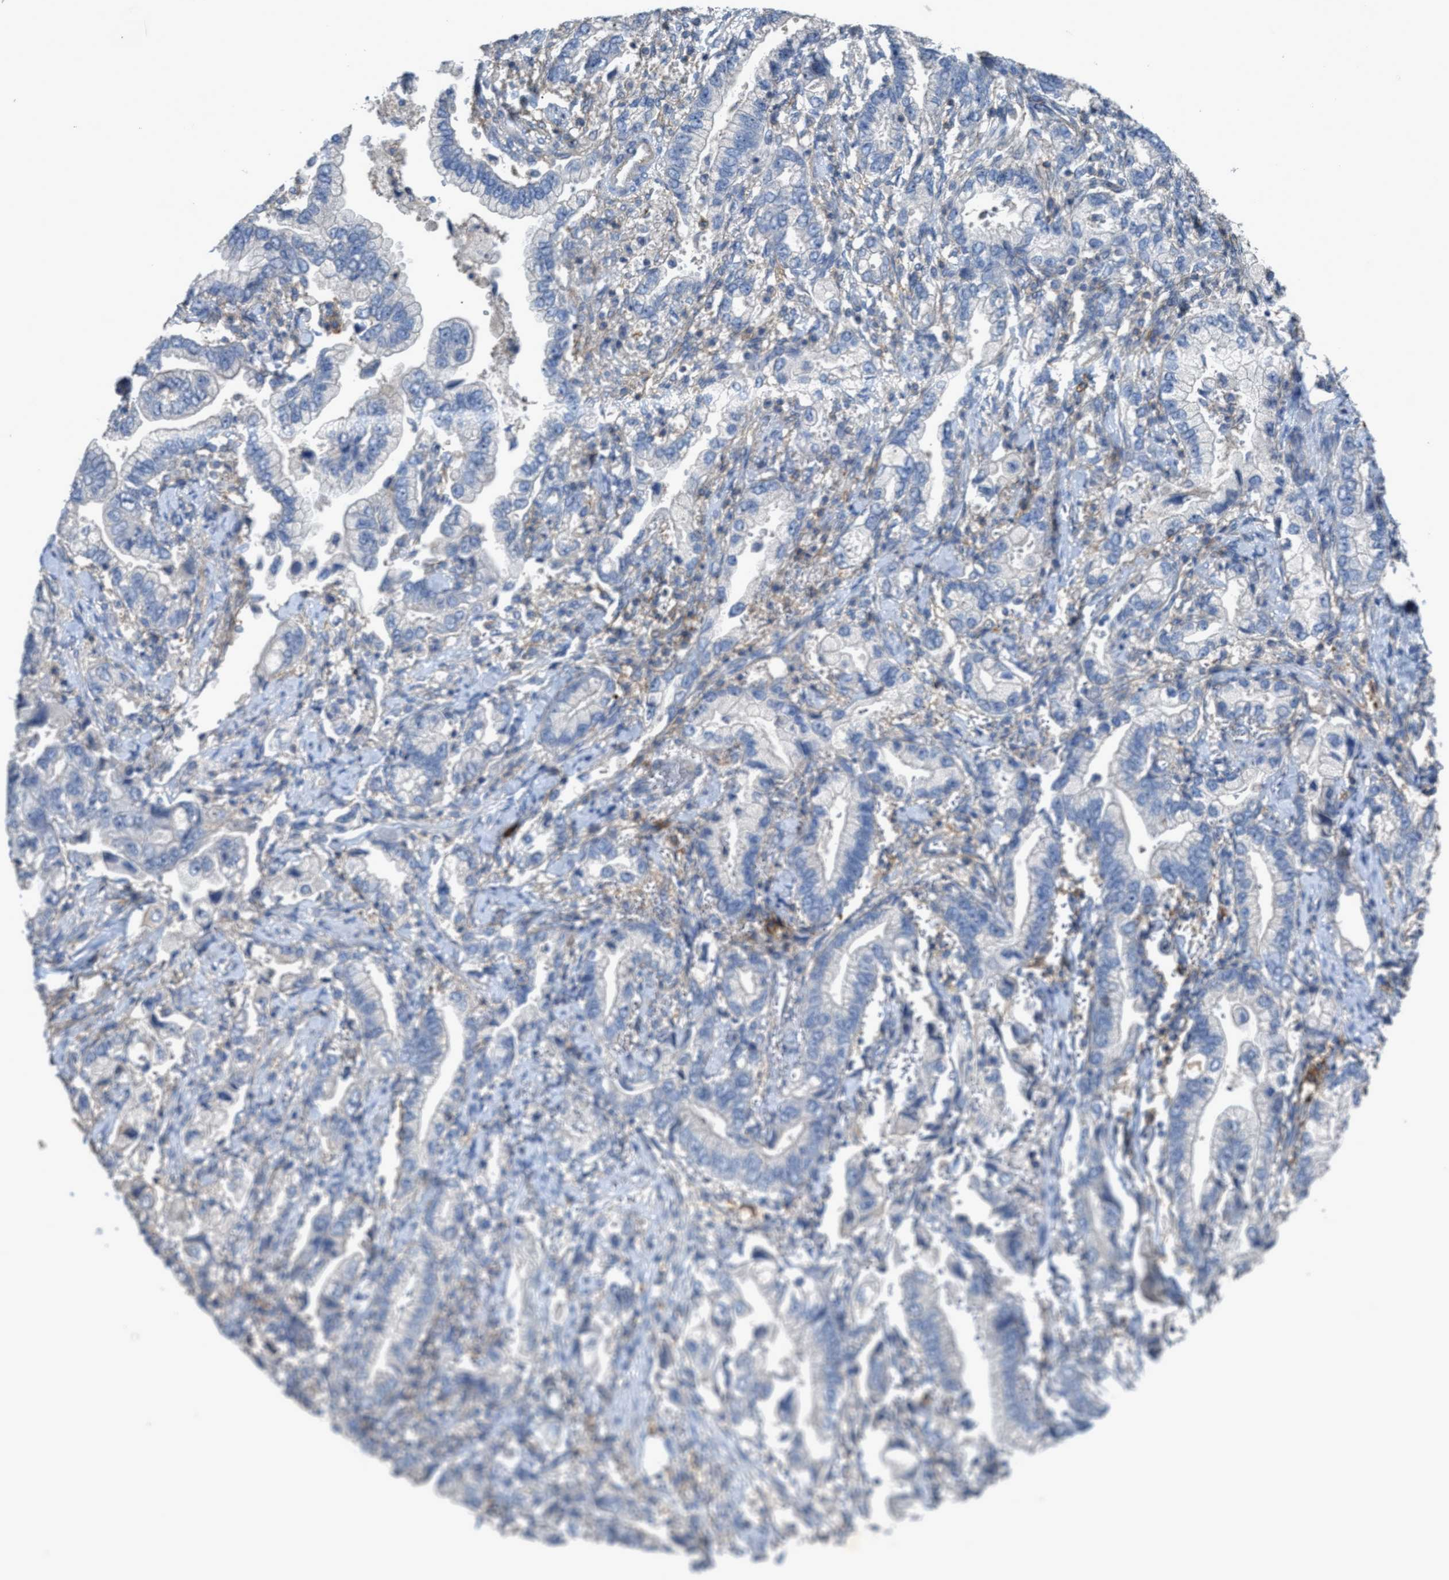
{"staining": {"intensity": "negative", "quantity": "none", "location": "none"}, "tissue": "stomach cancer", "cell_type": "Tumor cells", "image_type": "cancer", "snomed": [{"axis": "morphology", "description": "Normal tissue, NOS"}, {"axis": "morphology", "description": "Adenocarcinoma, NOS"}, {"axis": "topography", "description": "Stomach"}], "caption": "Stomach cancer (adenocarcinoma) was stained to show a protein in brown. There is no significant positivity in tumor cells.", "gene": "OR51E1", "patient": {"sex": "male", "age": 62}}